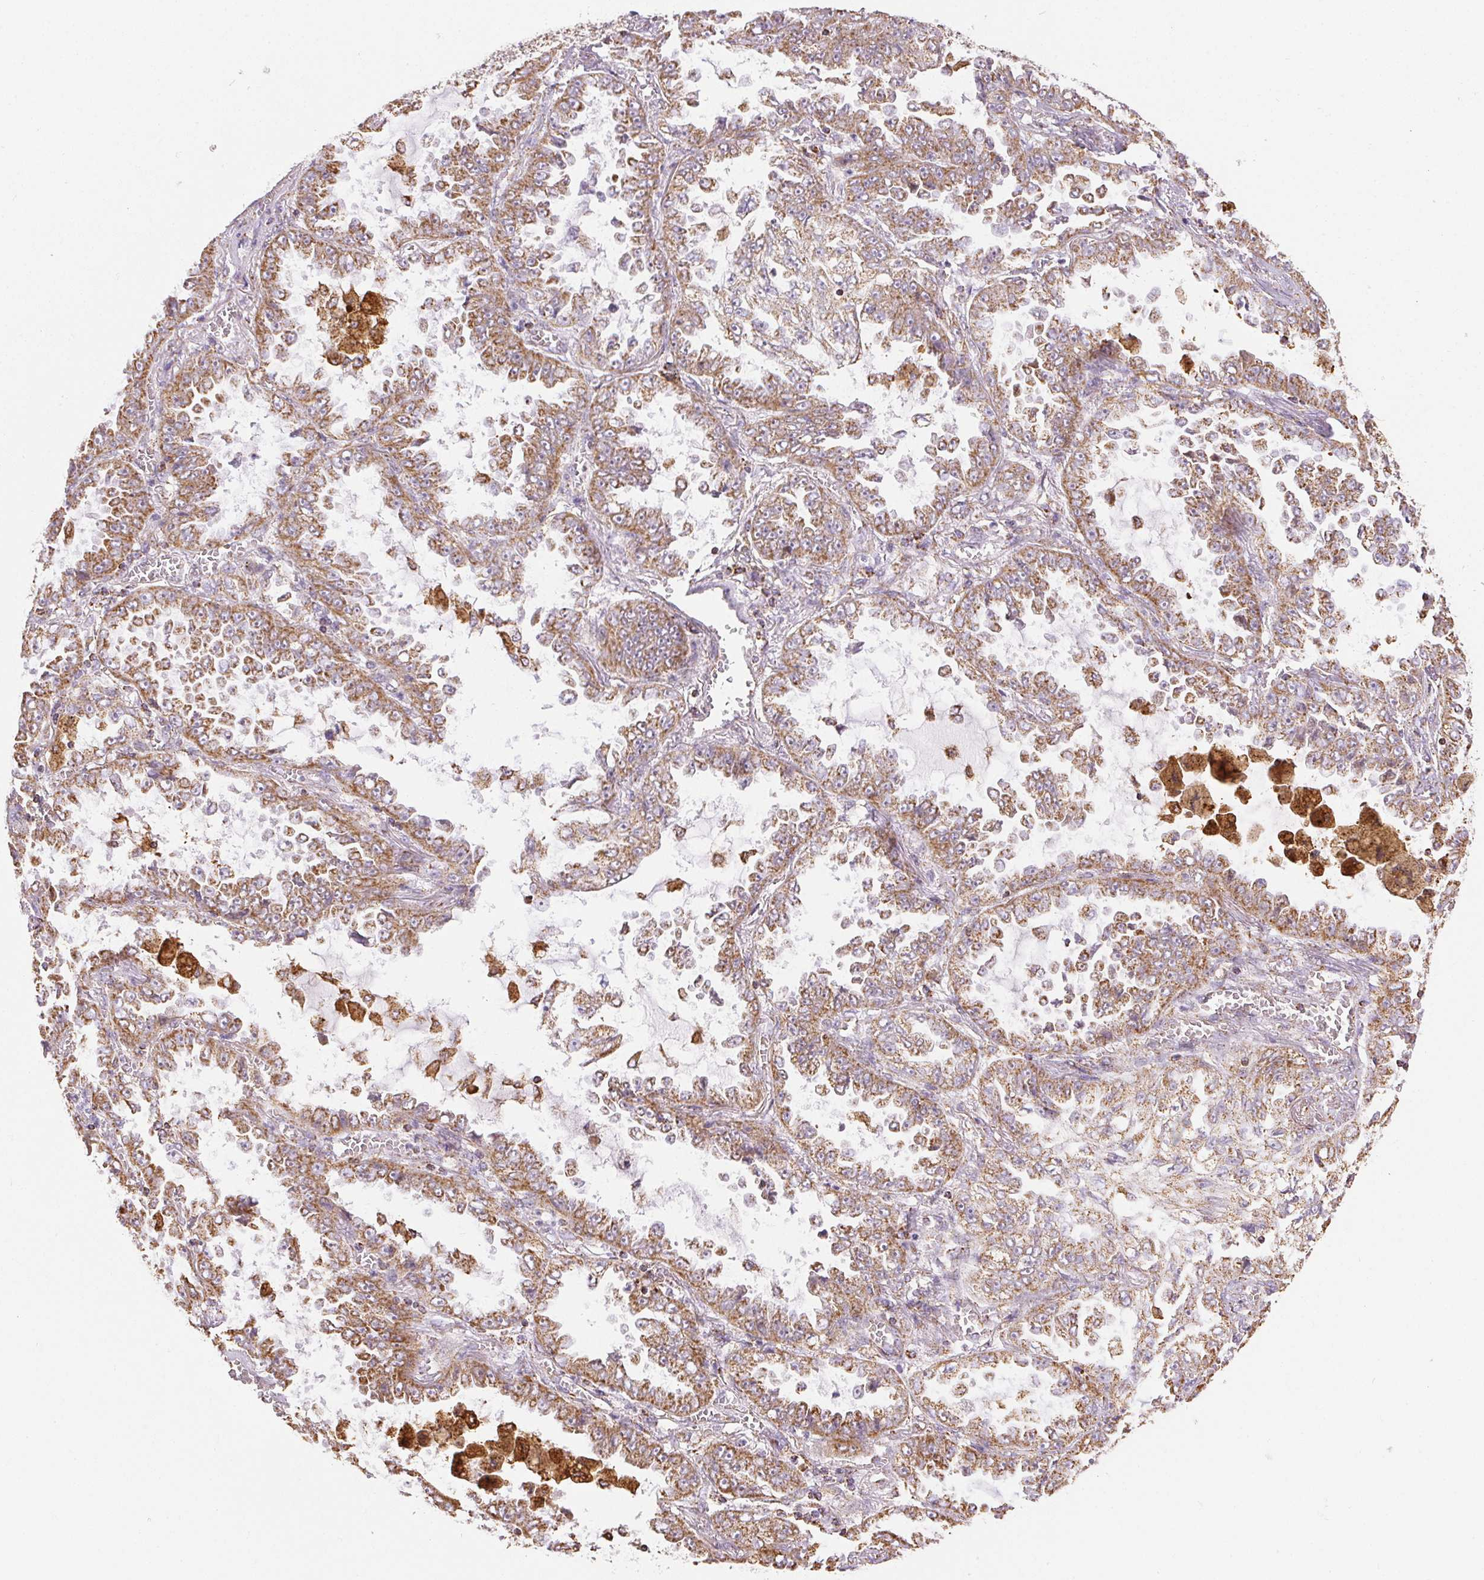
{"staining": {"intensity": "moderate", "quantity": ">75%", "location": "cytoplasmic/membranous"}, "tissue": "lung cancer", "cell_type": "Tumor cells", "image_type": "cancer", "snomed": [{"axis": "morphology", "description": "Adenocarcinoma, NOS"}, {"axis": "topography", "description": "Lung"}], "caption": "Immunohistochemical staining of lung cancer demonstrates moderate cytoplasmic/membranous protein staining in approximately >75% of tumor cells.", "gene": "MAPK11", "patient": {"sex": "female", "age": 52}}